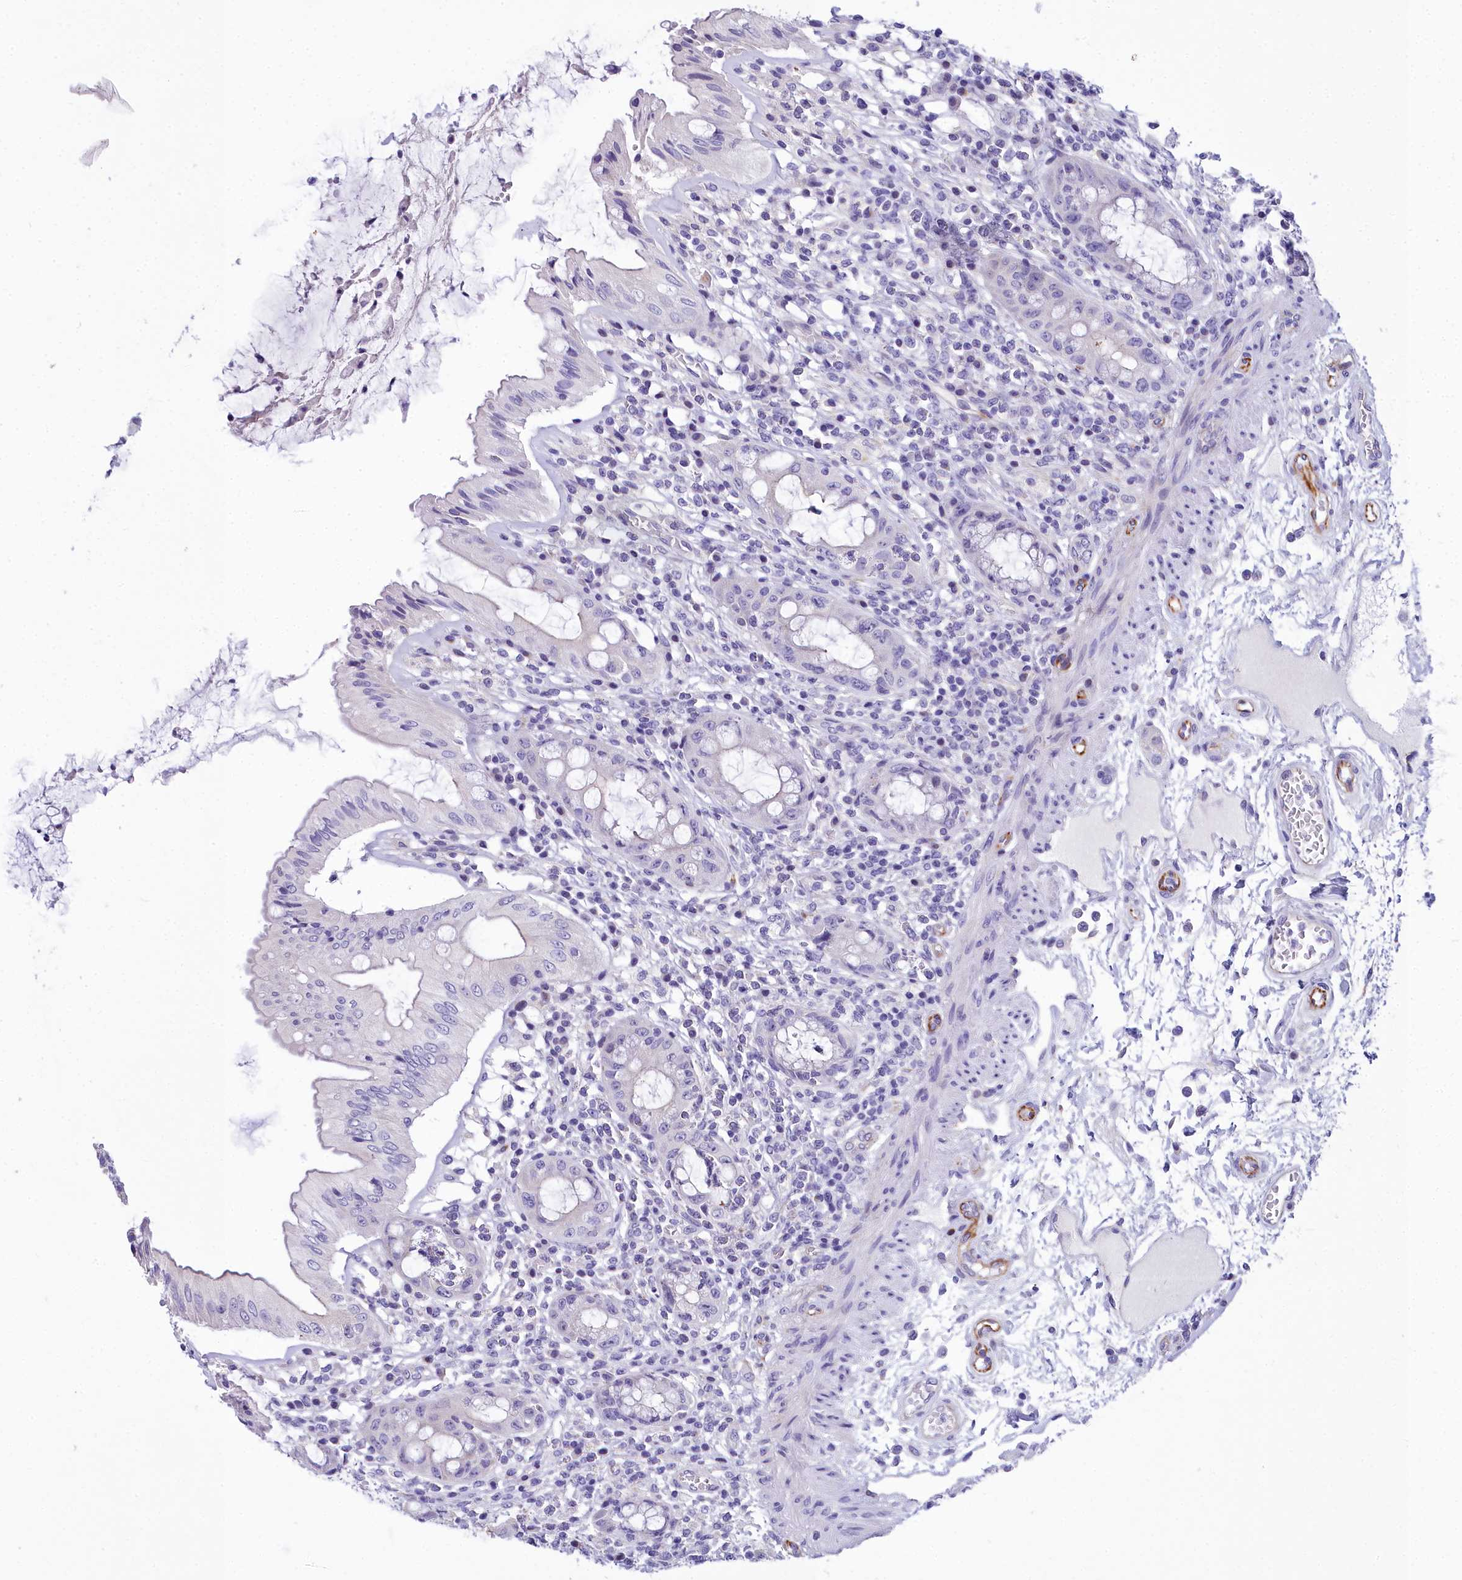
{"staining": {"intensity": "negative", "quantity": "none", "location": "none"}, "tissue": "rectum", "cell_type": "Glandular cells", "image_type": "normal", "snomed": [{"axis": "morphology", "description": "Normal tissue, NOS"}, {"axis": "topography", "description": "Rectum"}], "caption": "Unremarkable rectum was stained to show a protein in brown. There is no significant positivity in glandular cells.", "gene": "TIMM22", "patient": {"sex": "female", "age": 57}}